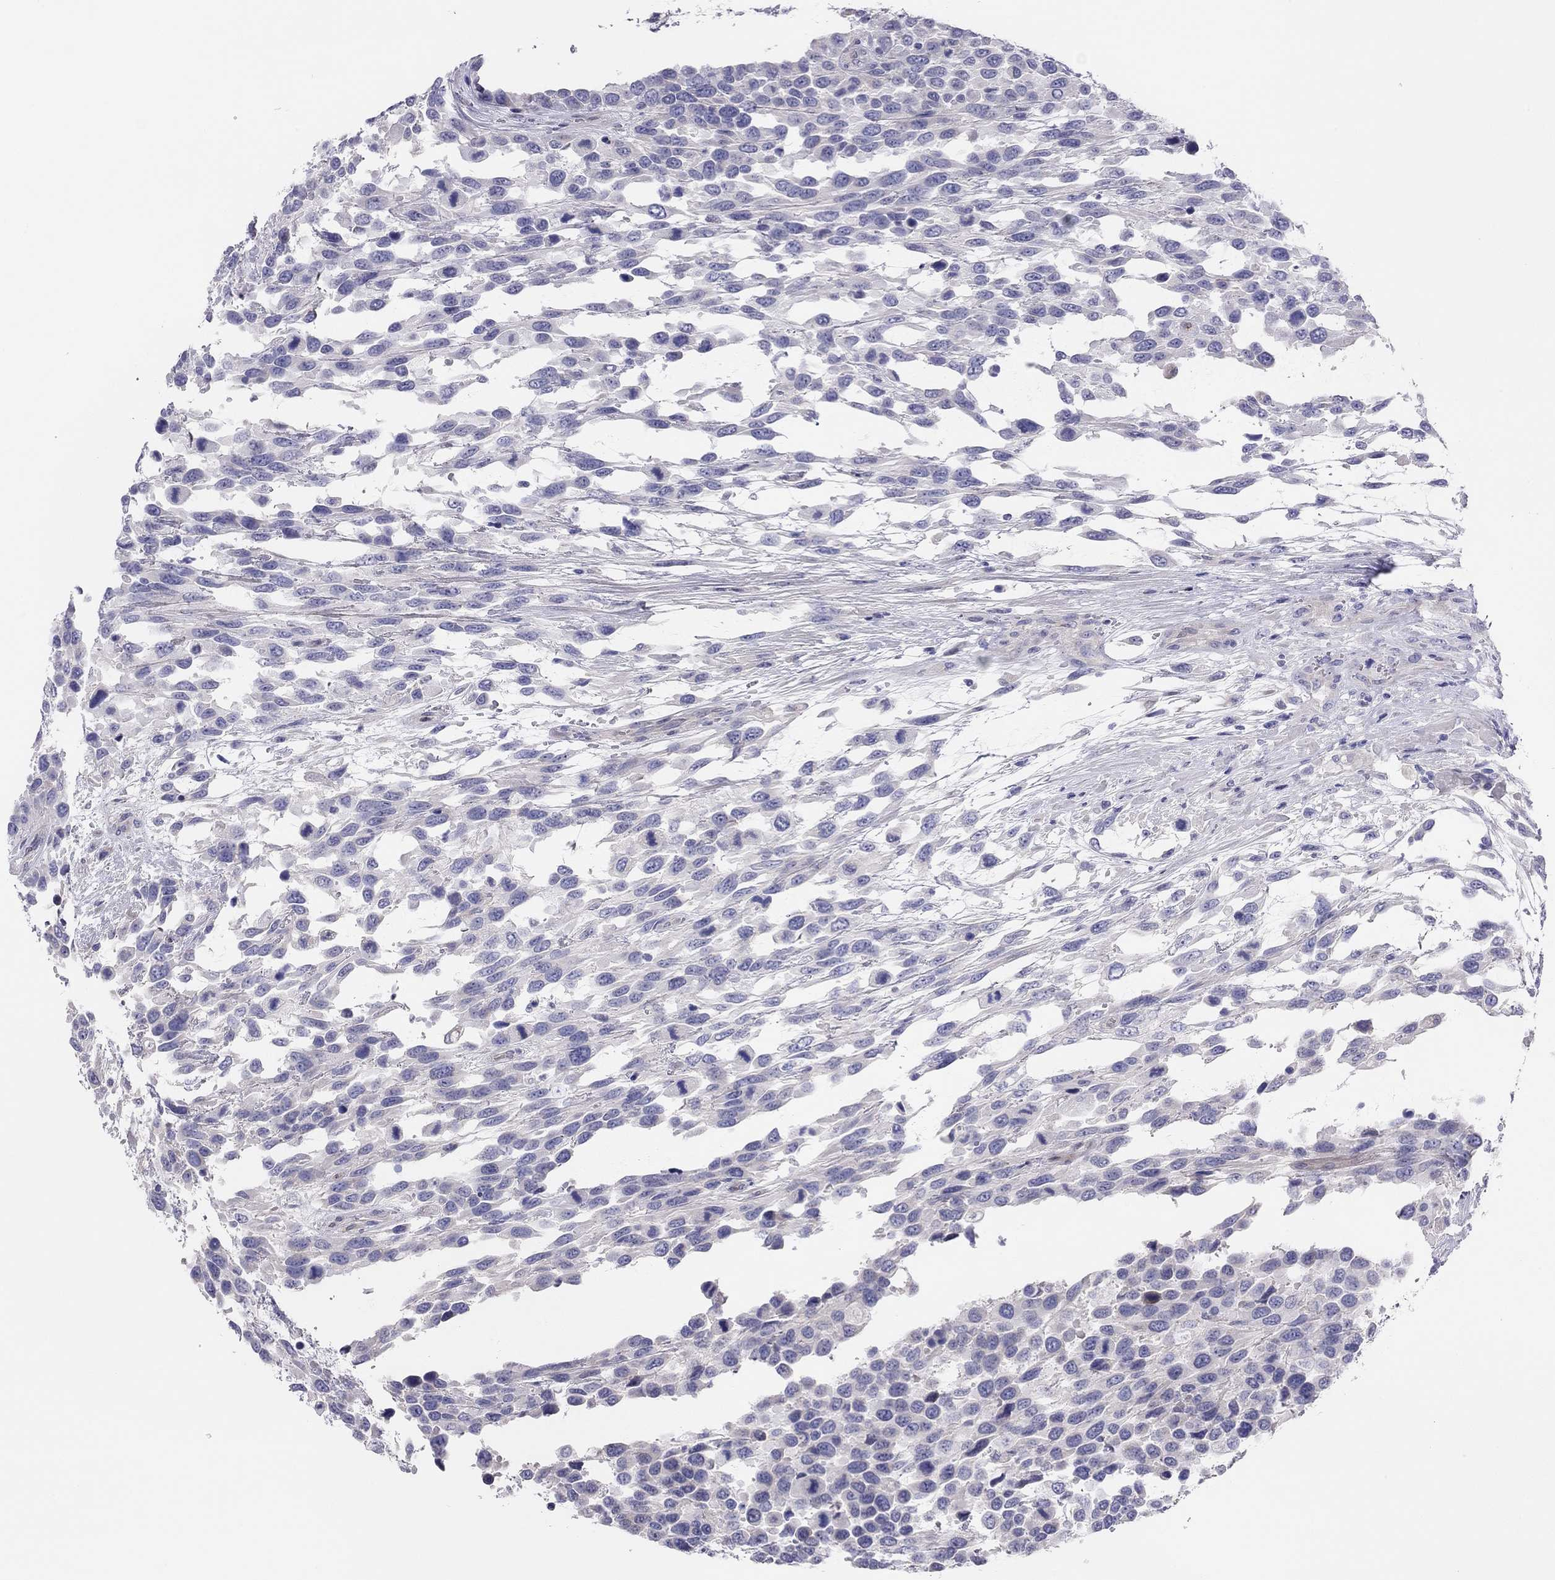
{"staining": {"intensity": "negative", "quantity": "none", "location": "none"}, "tissue": "urothelial cancer", "cell_type": "Tumor cells", "image_type": "cancer", "snomed": [{"axis": "morphology", "description": "Urothelial carcinoma, High grade"}, {"axis": "topography", "description": "Urinary bladder"}], "caption": "High power microscopy micrograph of an IHC histopathology image of urothelial carcinoma (high-grade), revealing no significant positivity in tumor cells. (Immunohistochemistry, brightfield microscopy, high magnification).", "gene": "MGAT4C", "patient": {"sex": "female", "age": 70}}